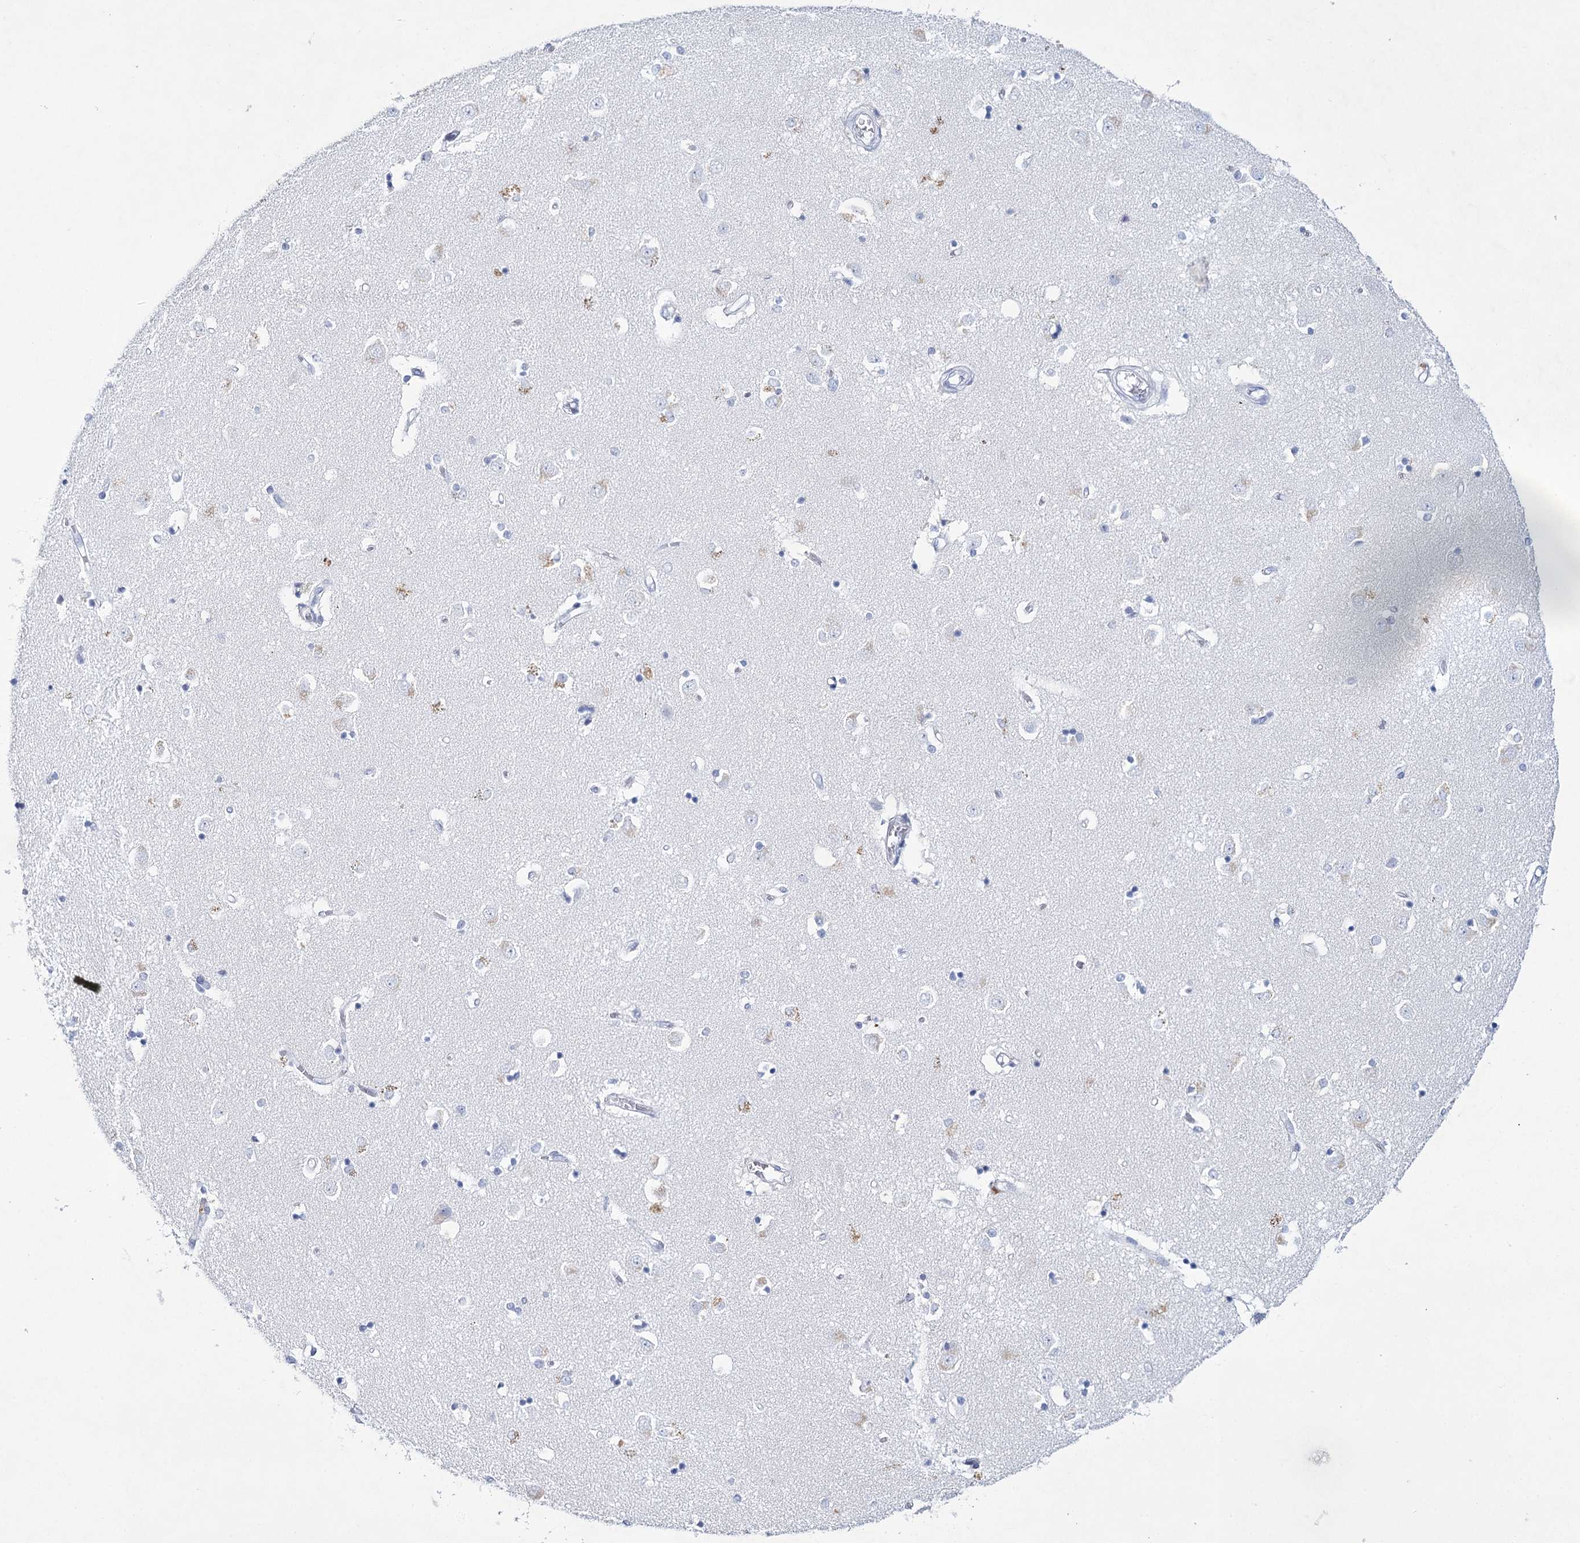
{"staining": {"intensity": "negative", "quantity": "none", "location": "none"}, "tissue": "caudate", "cell_type": "Glial cells", "image_type": "normal", "snomed": [{"axis": "morphology", "description": "Normal tissue, NOS"}, {"axis": "topography", "description": "Lateral ventricle wall"}], "caption": "Immunohistochemistry (IHC) of benign human caudate exhibits no staining in glial cells.", "gene": "RNF186", "patient": {"sex": "male", "age": 45}}